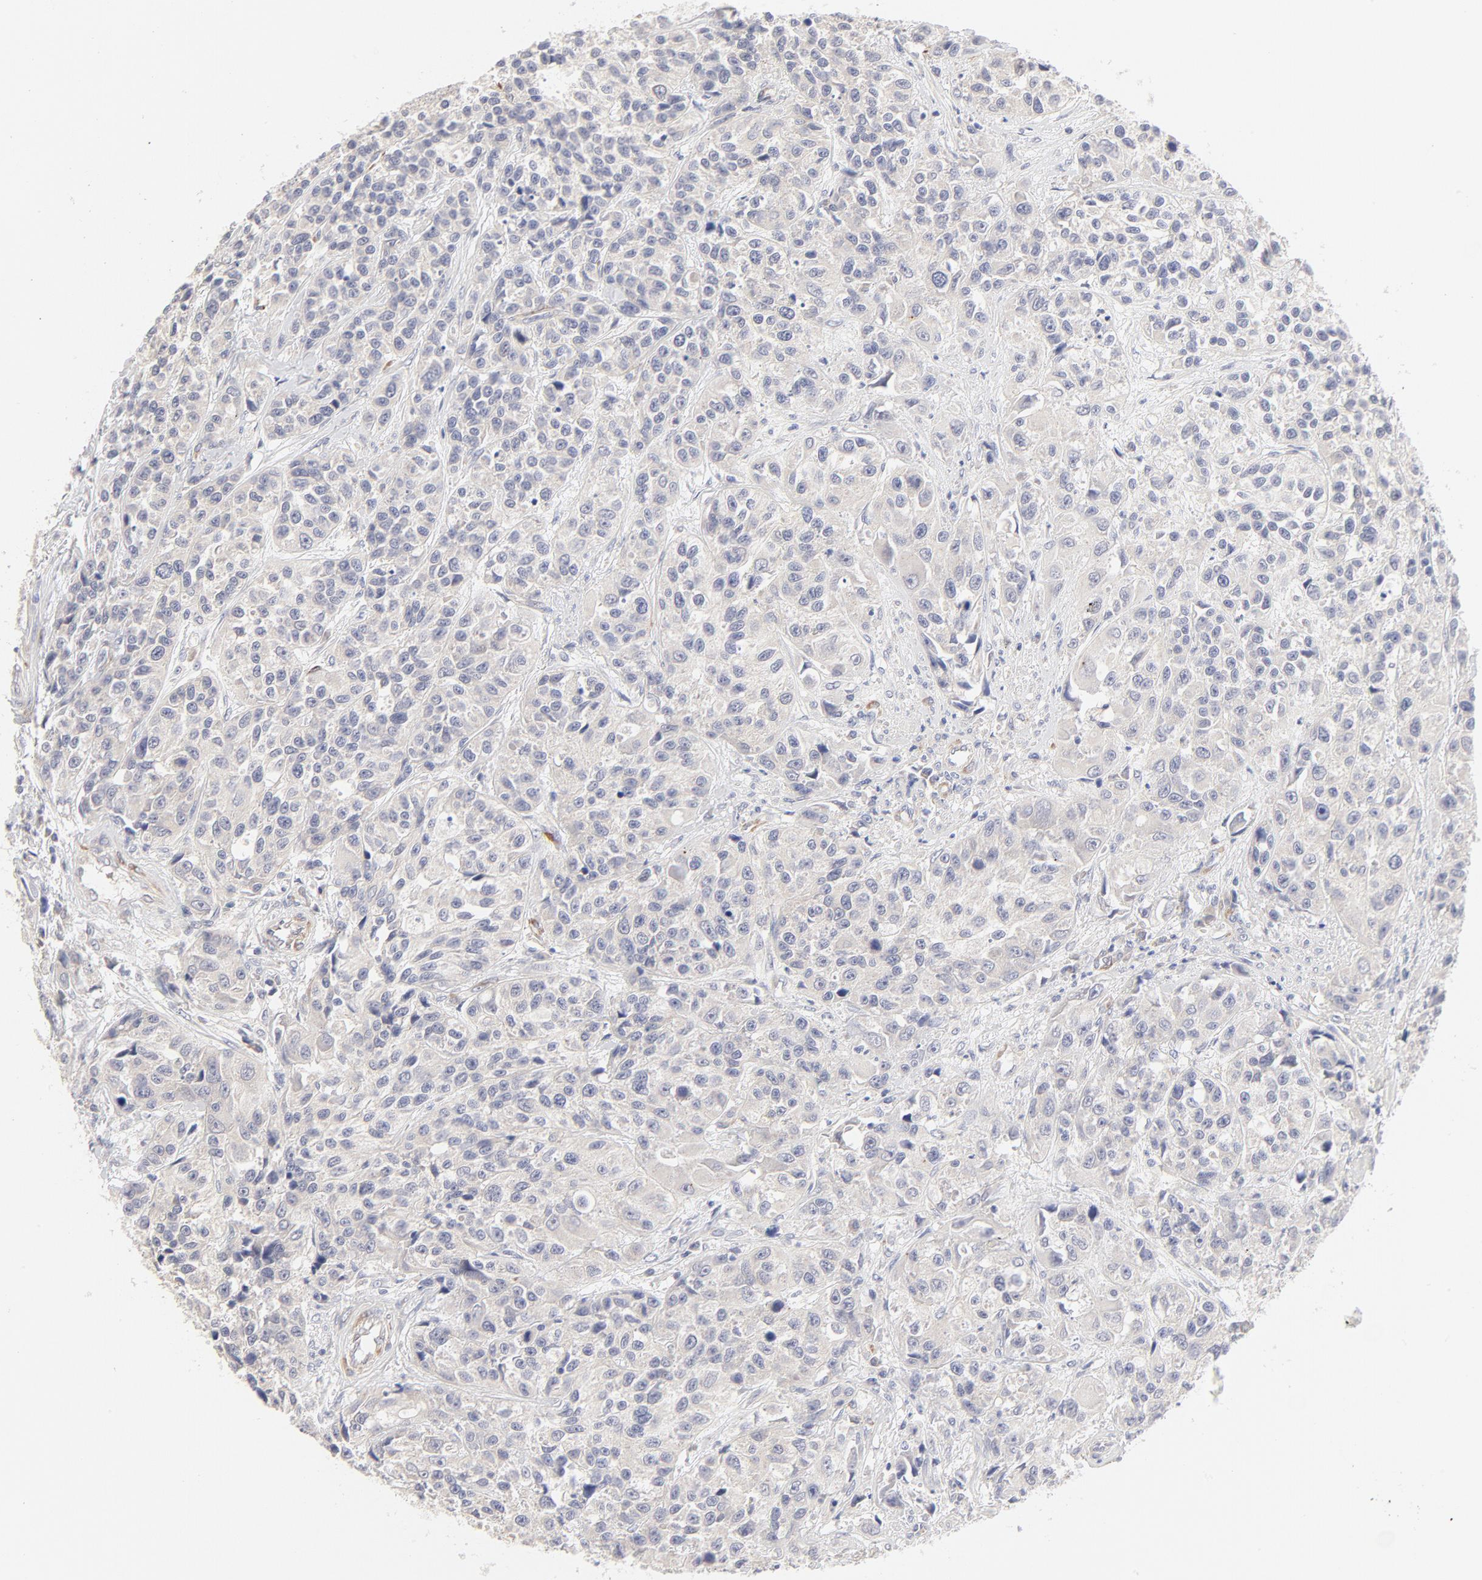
{"staining": {"intensity": "negative", "quantity": "none", "location": "none"}, "tissue": "urothelial cancer", "cell_type": "Tumor cells", "image_type": "cancer", "snomed": [{"axis": "morphology", "description": "Urothelial carcinoma, High grade"}, {"axis": "topography", "description": "Urinary bladder"}], "caption": "Immunohistochemical staining of urothelial carcinoma (high-grade) exhibits no significant positivity in tumor cells.", "gene": "NKX2-2", "patient": {"sex": "female", "age": 81}}